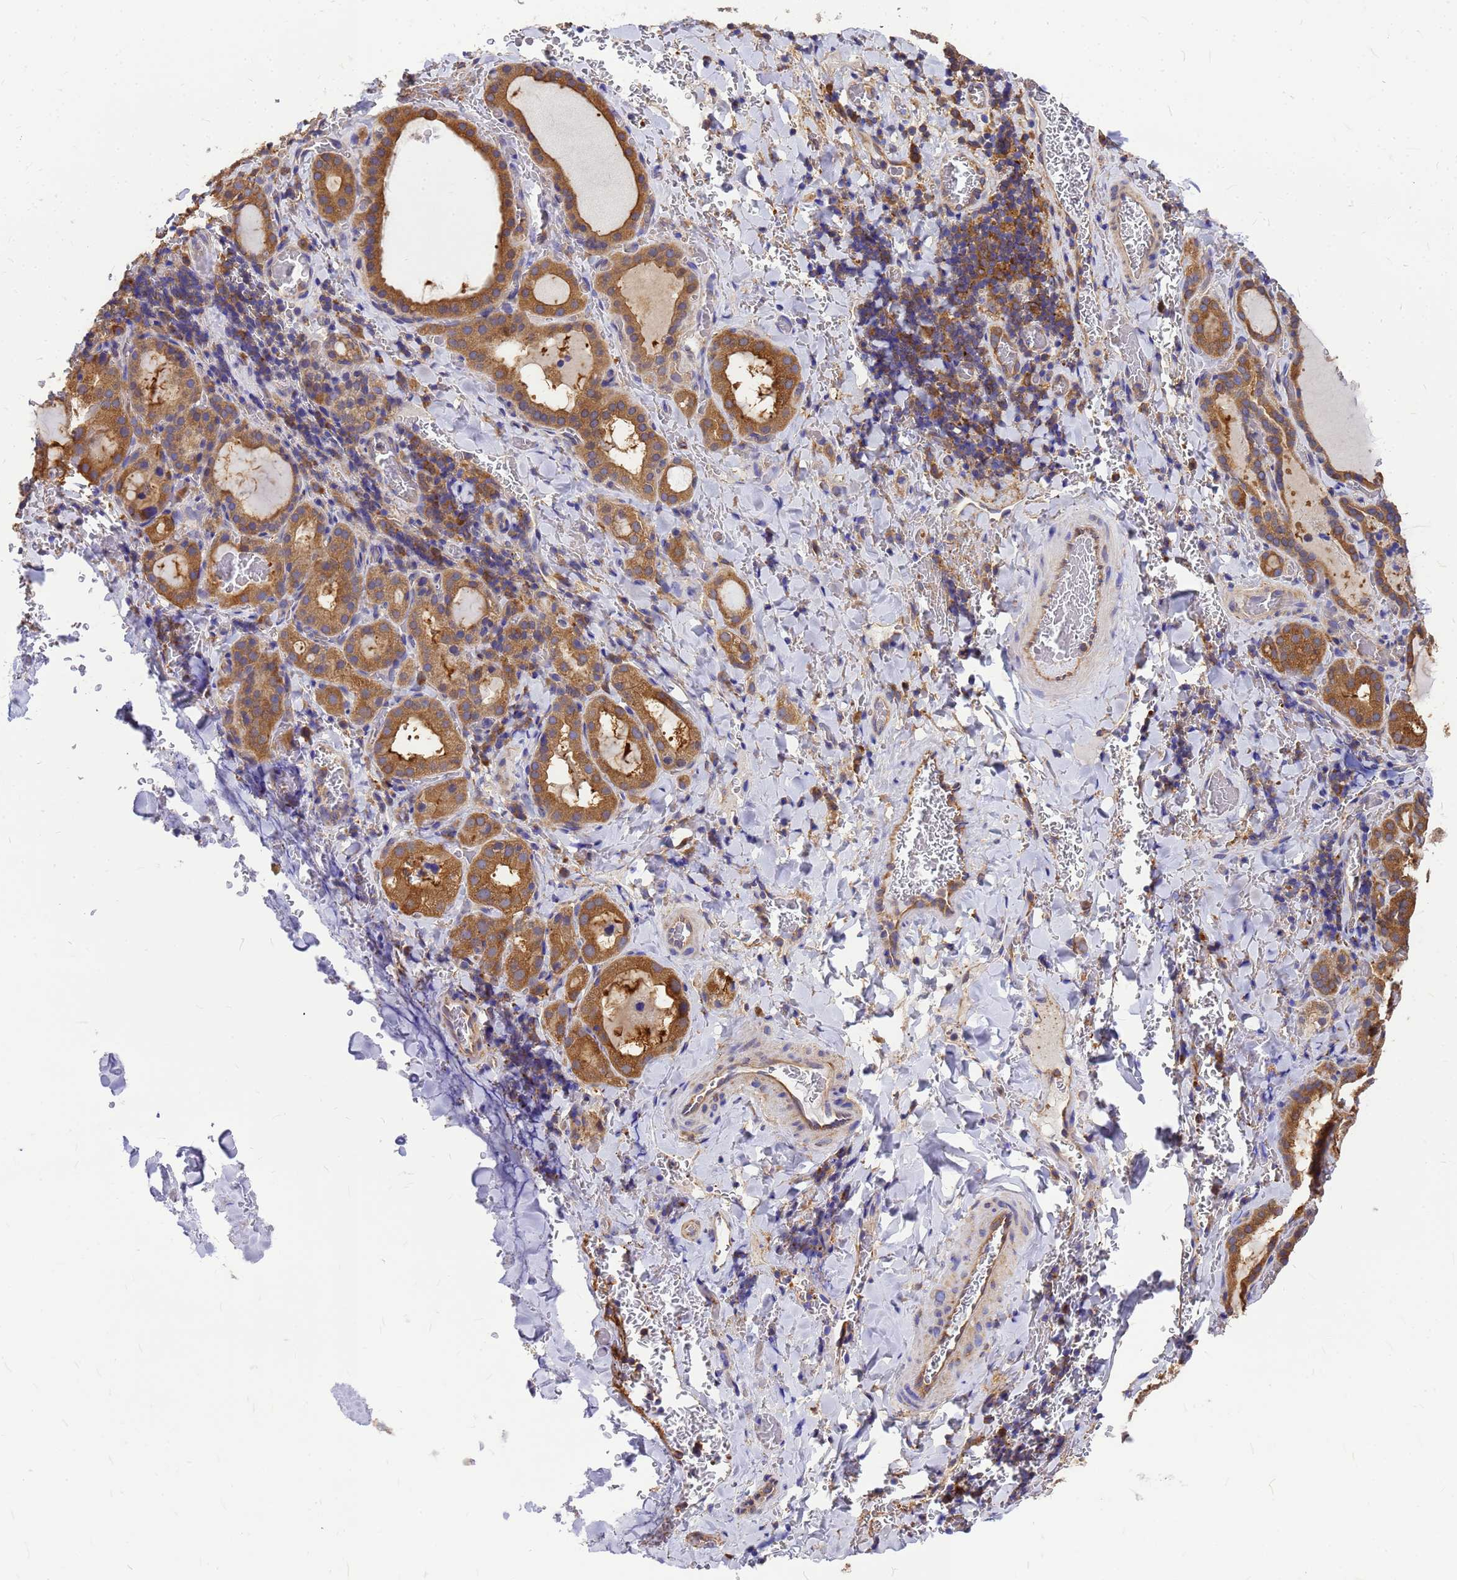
{"staining": {"intensity": "moderate", "quantity": ">75%", "location": "cytoplasmic/membranous"}, "tissue": "thyroid gland", "cell_type": "Glandular cells", "image_type": "normal", "snomed": [{"axis": "morphology", "description": "Normal tissue, NOS"}, {"axis": "topography", "description": "Thyroid gland"}], "caption": "IHC of normal thyroid gland reveals medium levels of moderate cytoplasmic/membranous staining in about >75% of glandular cells.", "gene": "GID4", "patient": {"sex": "female", "age": 39}}